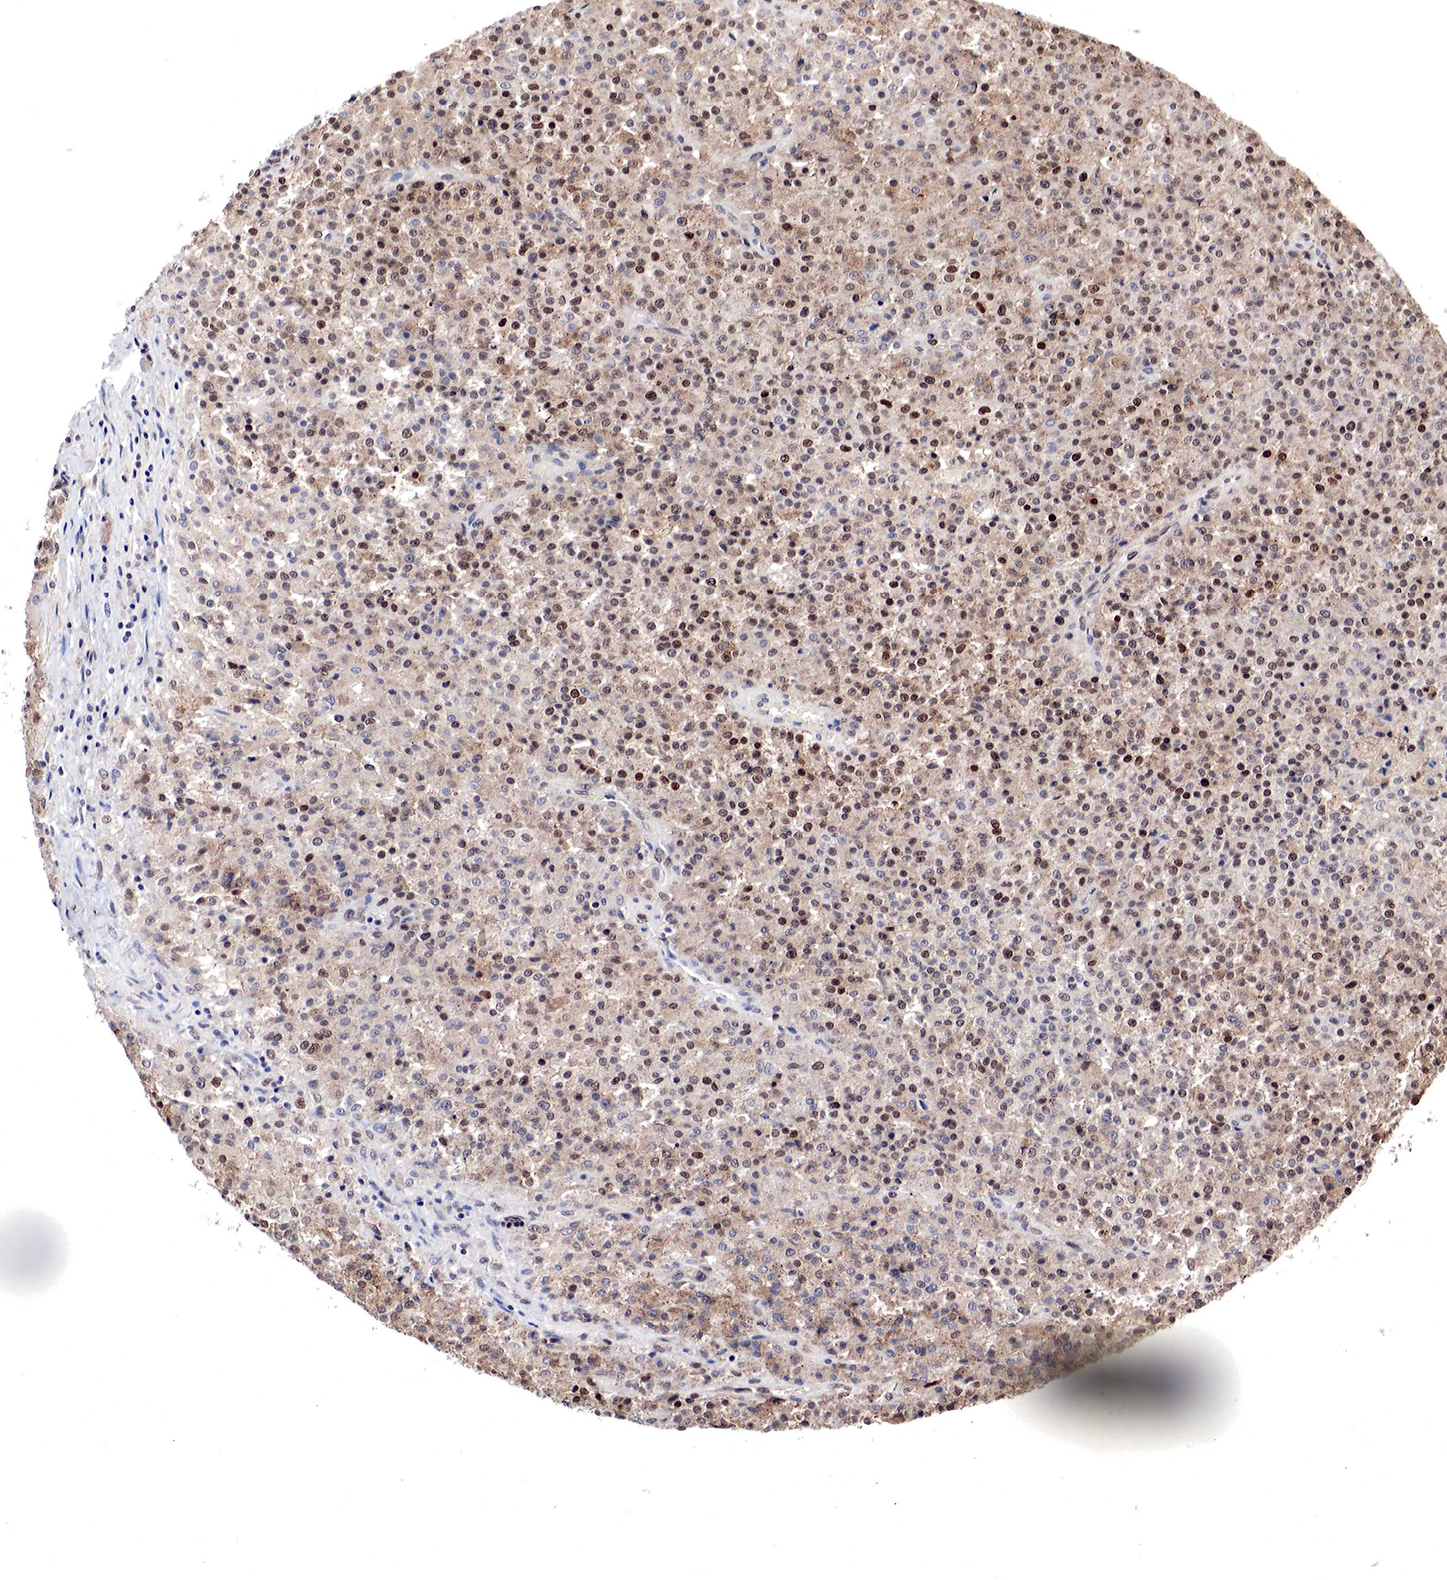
{"staining": {"intensity": "strong", "quantity": ">75%", "location": "cytoplasmic/membranous"}, "tissue": "testis cancer", "cell_type": "Tumor cells", "image_type": "cancer", "snomed": [{"axis": "morphology", "description": "Seminoma, NOS"}, {"axis": "topography", "description": "Testis"}], "caption": "Human seminoma (testis) stained with a protein marker exhibits strong staining in tumor cells.", "gene": "DACH2", "patient": {"sex": "male", "age": 59}}